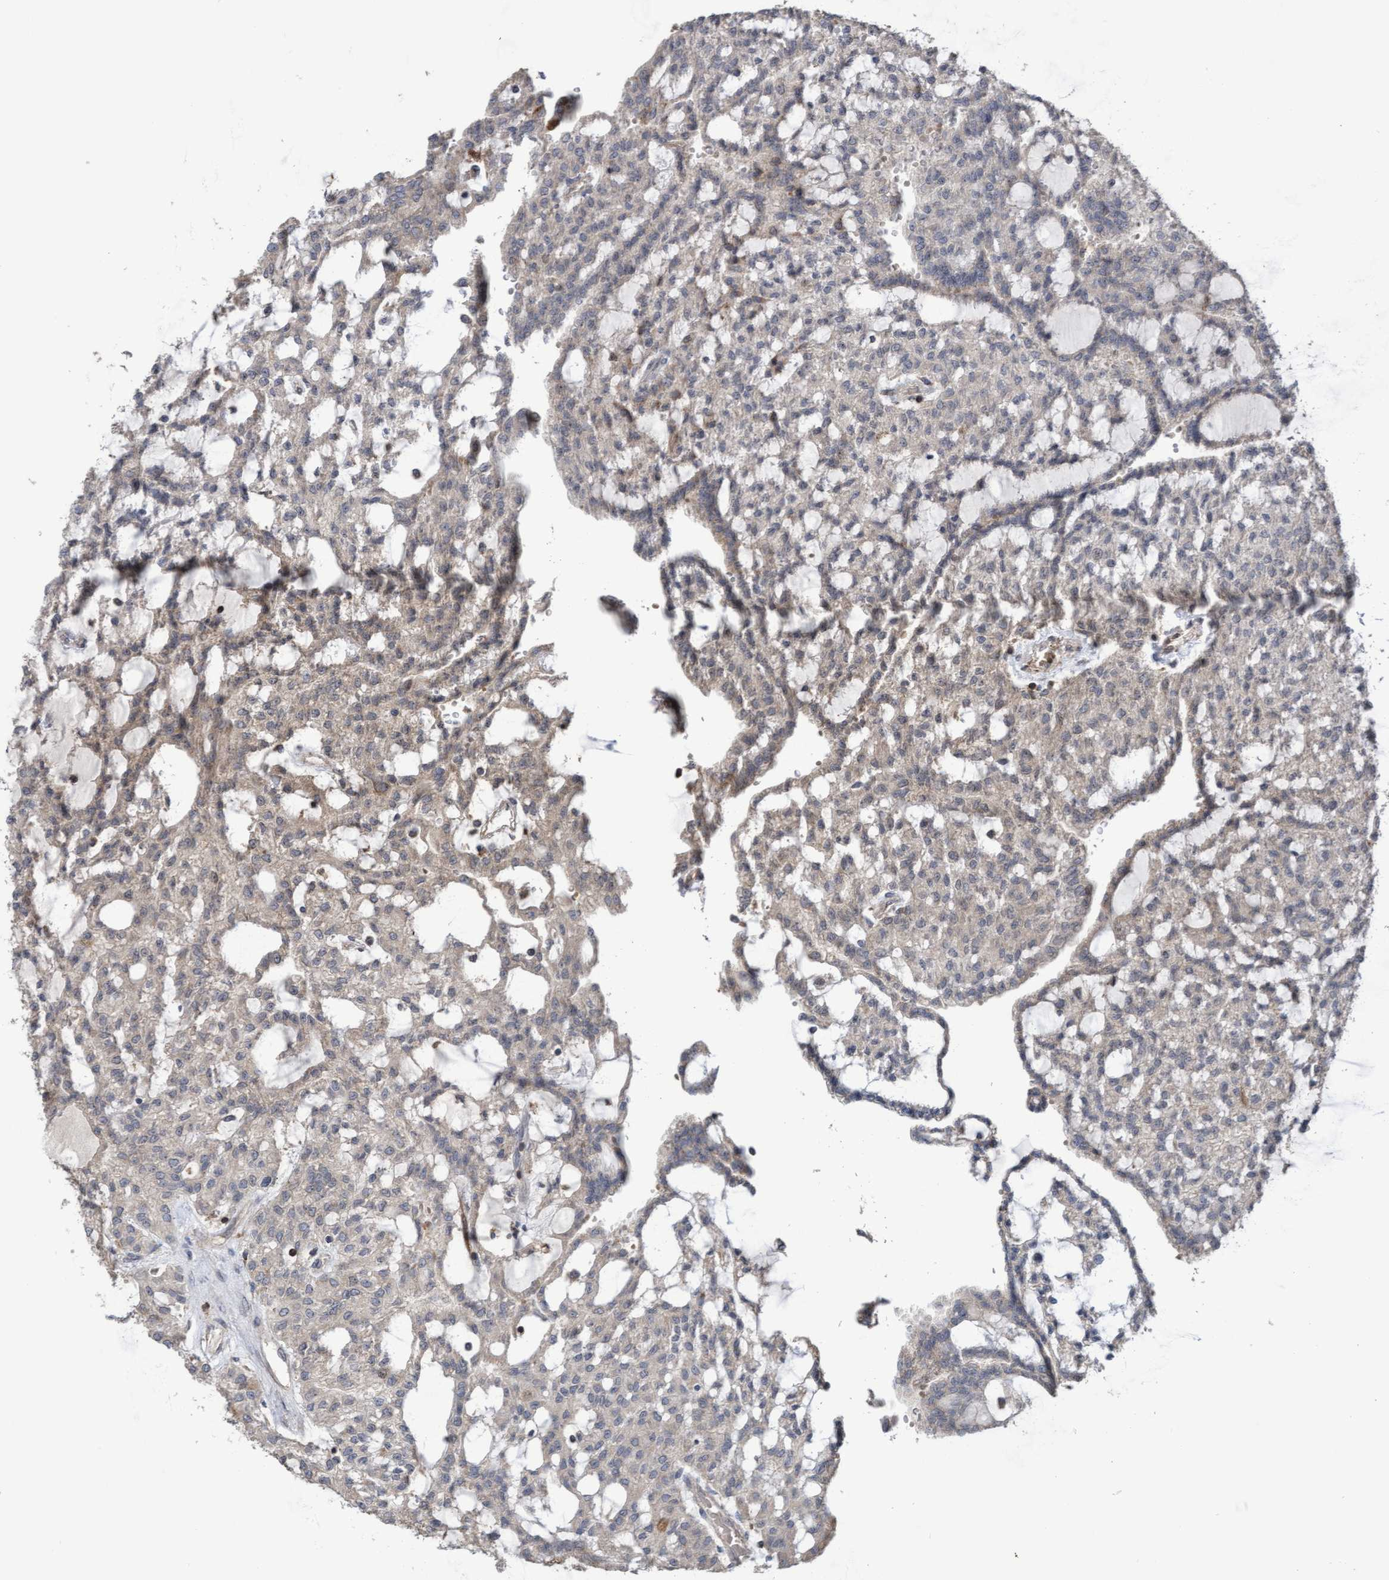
{"staining": {"intensity": "weak", "quantity": "<25%", "location": "cytoplasmic/membranous"}, "tissue": "renal cancer", "cell_type": "Tumor cells", "image_type": "cancer", "snomed": [{"axis": "morphology", "description": "Adenocarcinoma, NOS"}, {"axis": "topography", "description": "Kidney"}], "caption": "An IHC histopathology image of adenocarcinoma (renal) is shown. There is no staining in tumor cells of adenocarcinoma (renal).", "gene": "SLBP", "patient": {"sex": "male", "age": 63}}